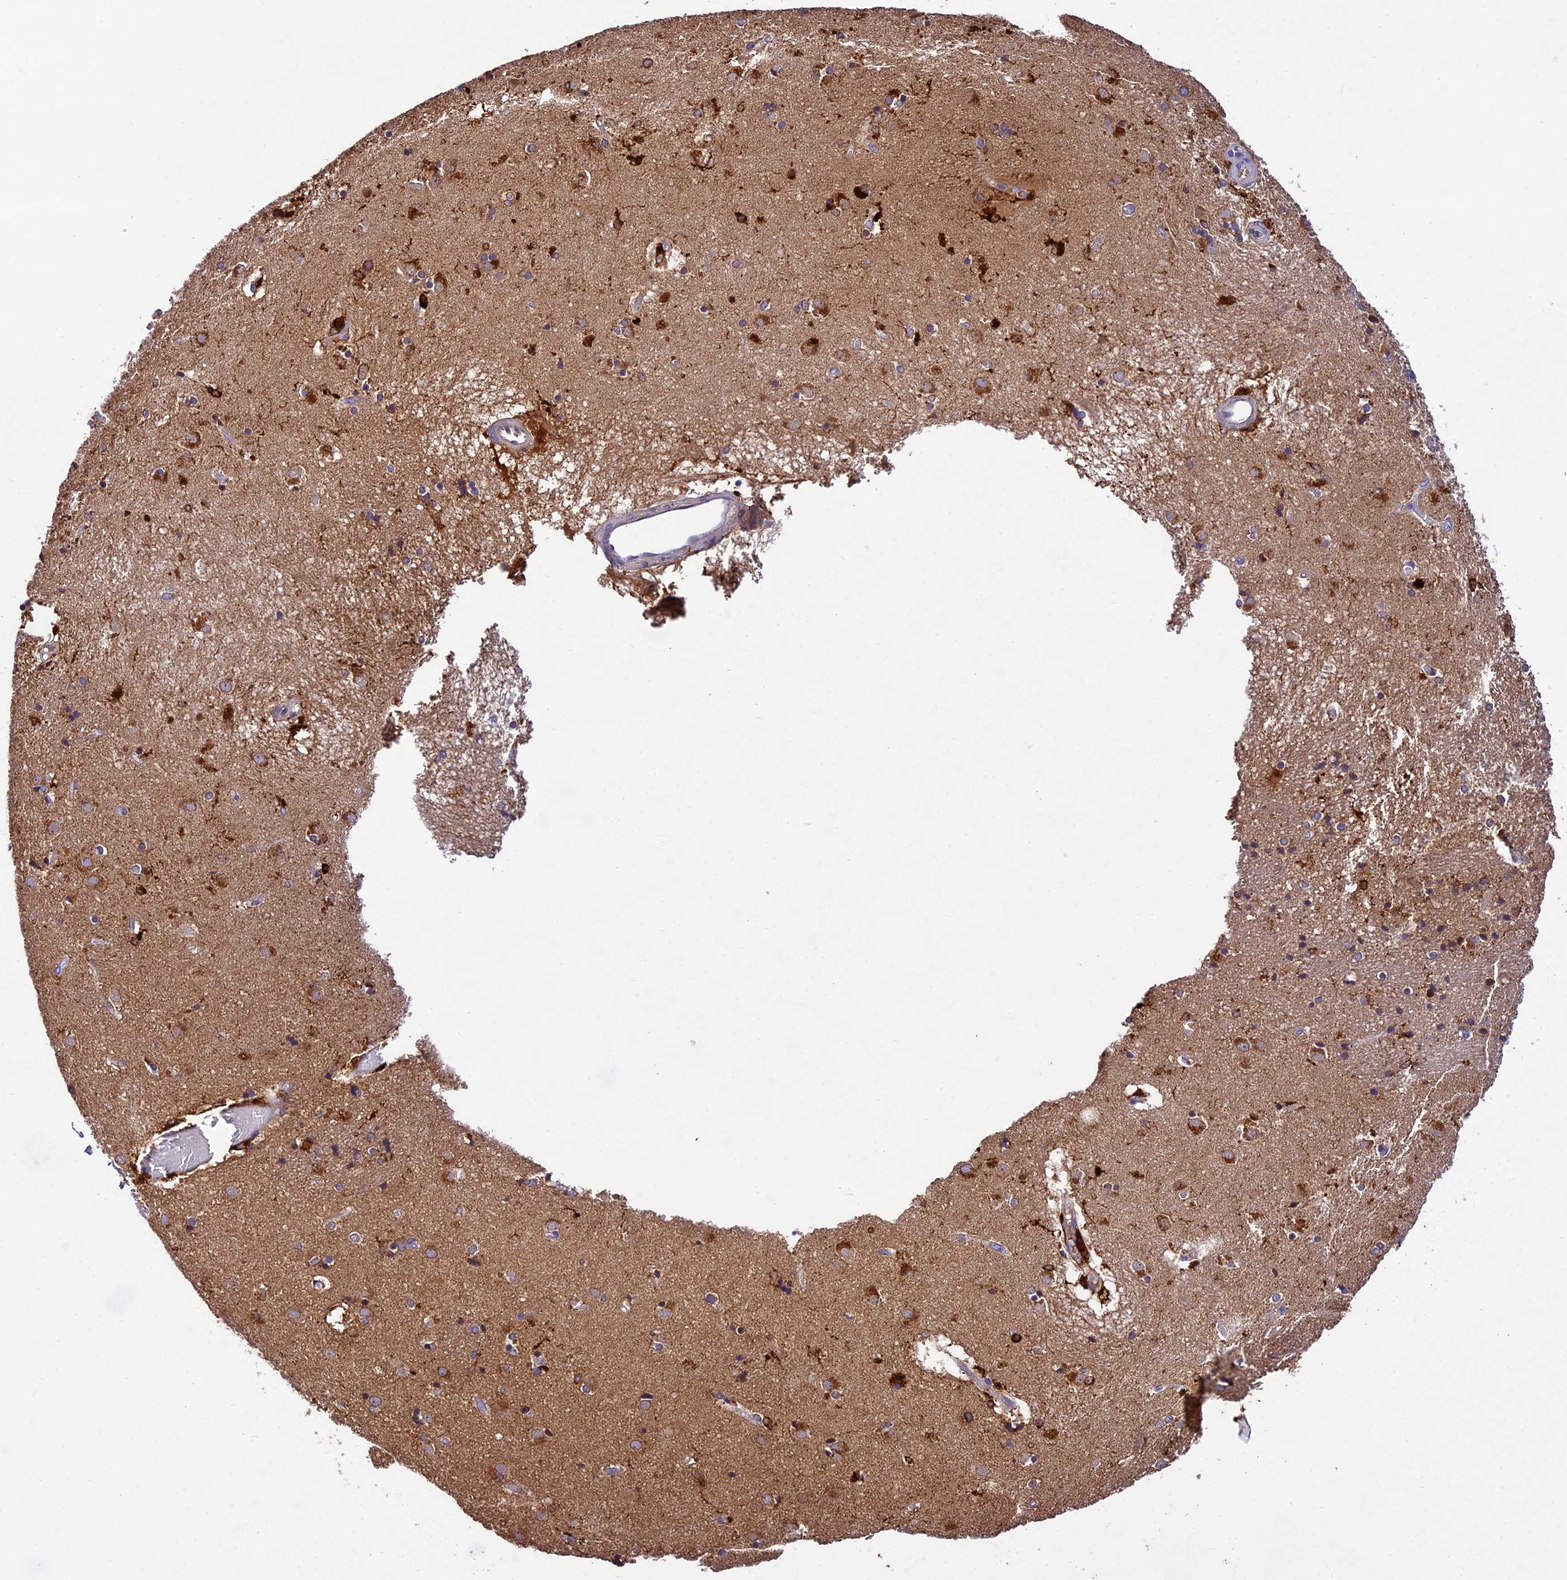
{"staining": {"intensity": "weak", "quantity": "<25%", "location": "cytoplasmic/membranous"}, "tissue": "caudate", "cell_type": "Glial cells", "image_type": "normal", "snomed": [{"axis": "morphology", "description": "Normal tissue, NOS"}, {"axis": "topography", "description": "Lateral ventricle wall"}], "caption": "This is an immunohistochemistry (IHC) micrograph of normal human caudate. There is no expression in glial cells.", "gene": "CILP2", "patient": {"sex": "male", "age": 70}}